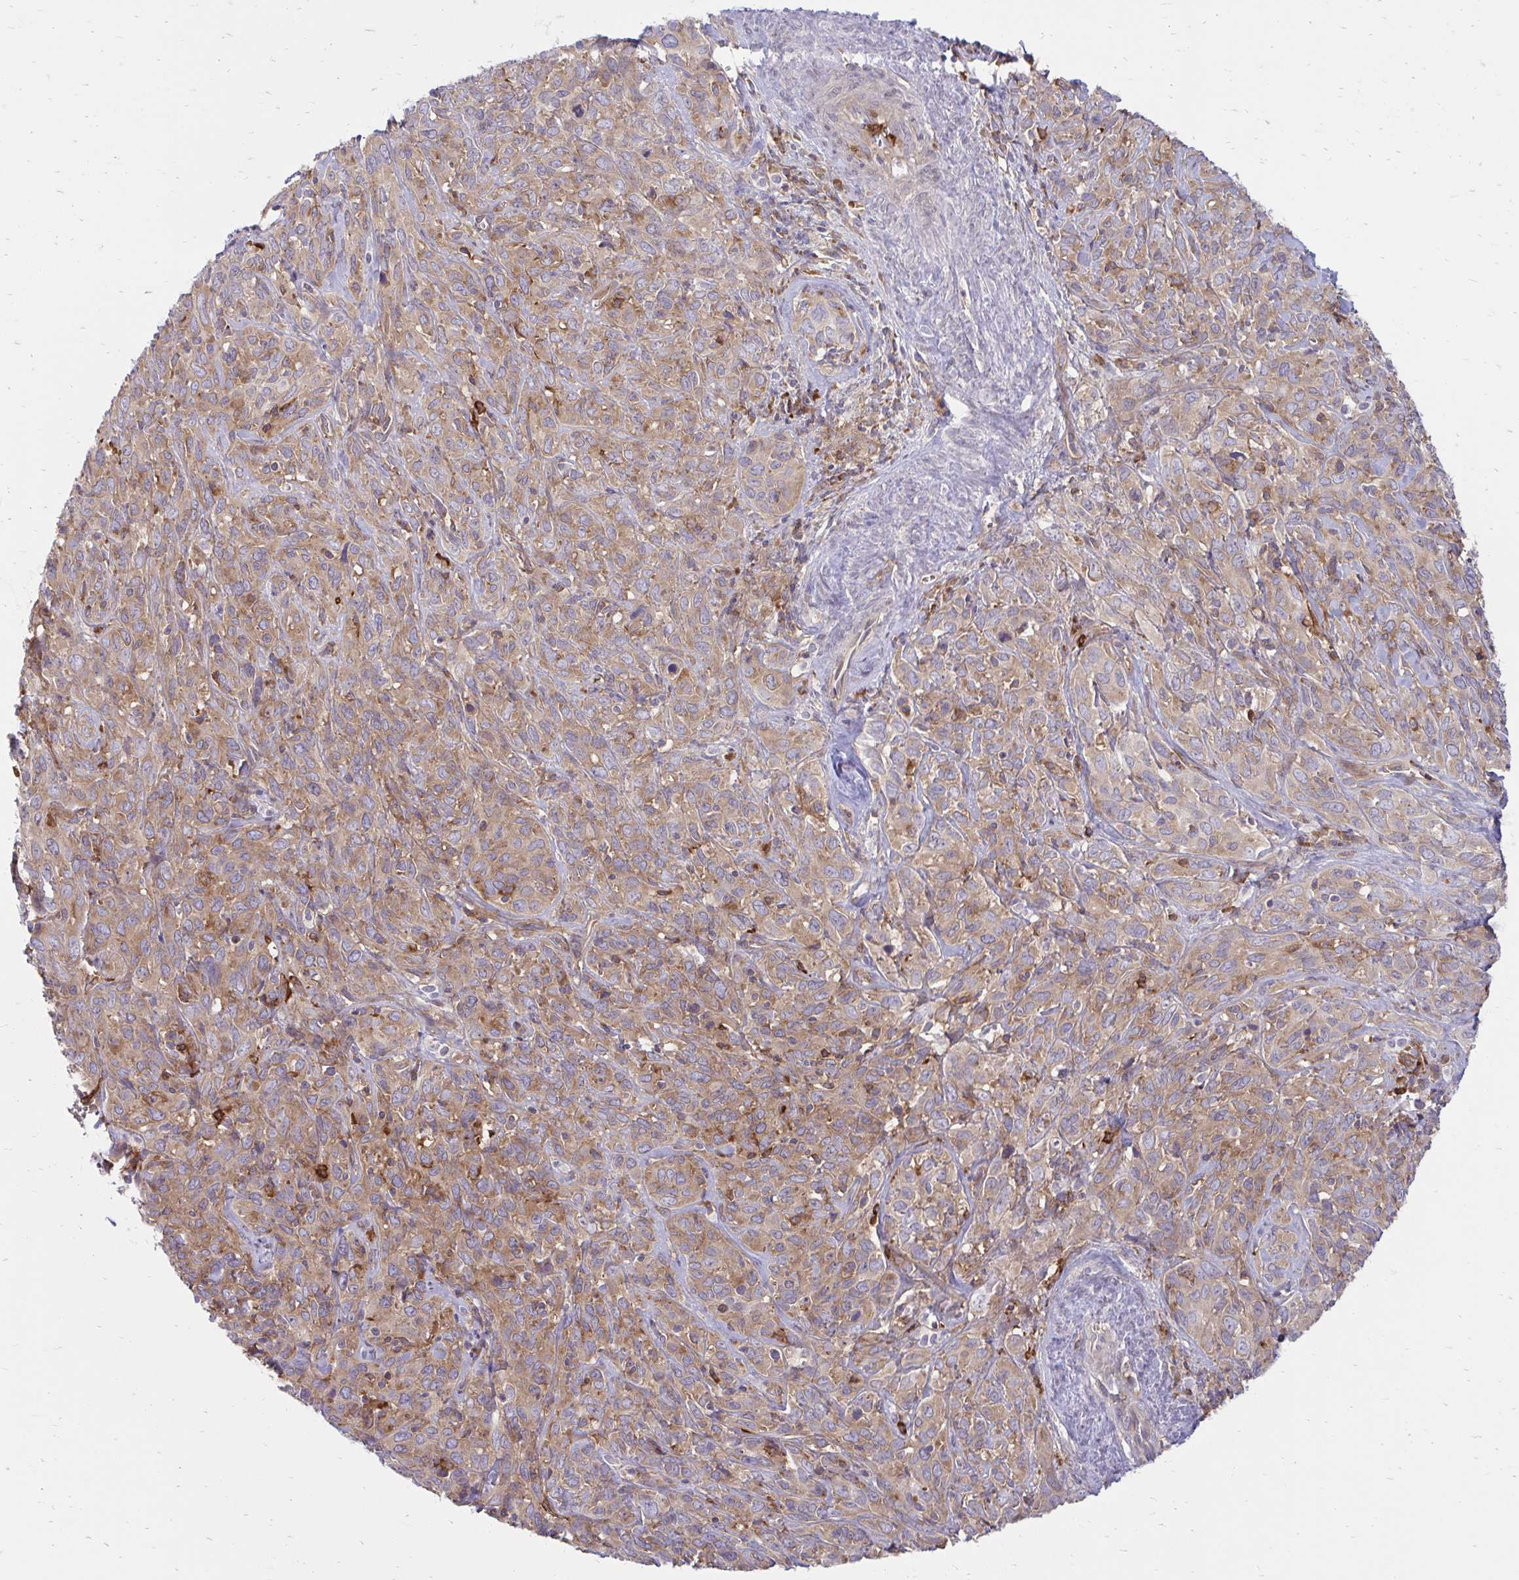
{"staining": {"intensity": "moderate", "quantity": ">75%", "location": "cytoplasmic/membranous"}, "tissue": "cervical cancer", "cell_type": "Tumor cells", "image_type": "cancer", "snomed": [{"axis": "morphology", "description": "Normal tissue, NOS"}, {"axis": "morphology", "description": "Squamous cell carcinoma, NOS"}, {"axis": "topography", "description": "Cervix"}], "caption": "This image reveals cervical cancer (squamous cell carcinoma) stained with IHC to label a protein in brown. The cytoplasmic/membranous of tumor cells show moderate positivity for the protein. Nuclei are counter-stained blue.", "gene": "ASAP1", "patient": {"sex": "female", "age": 51}}